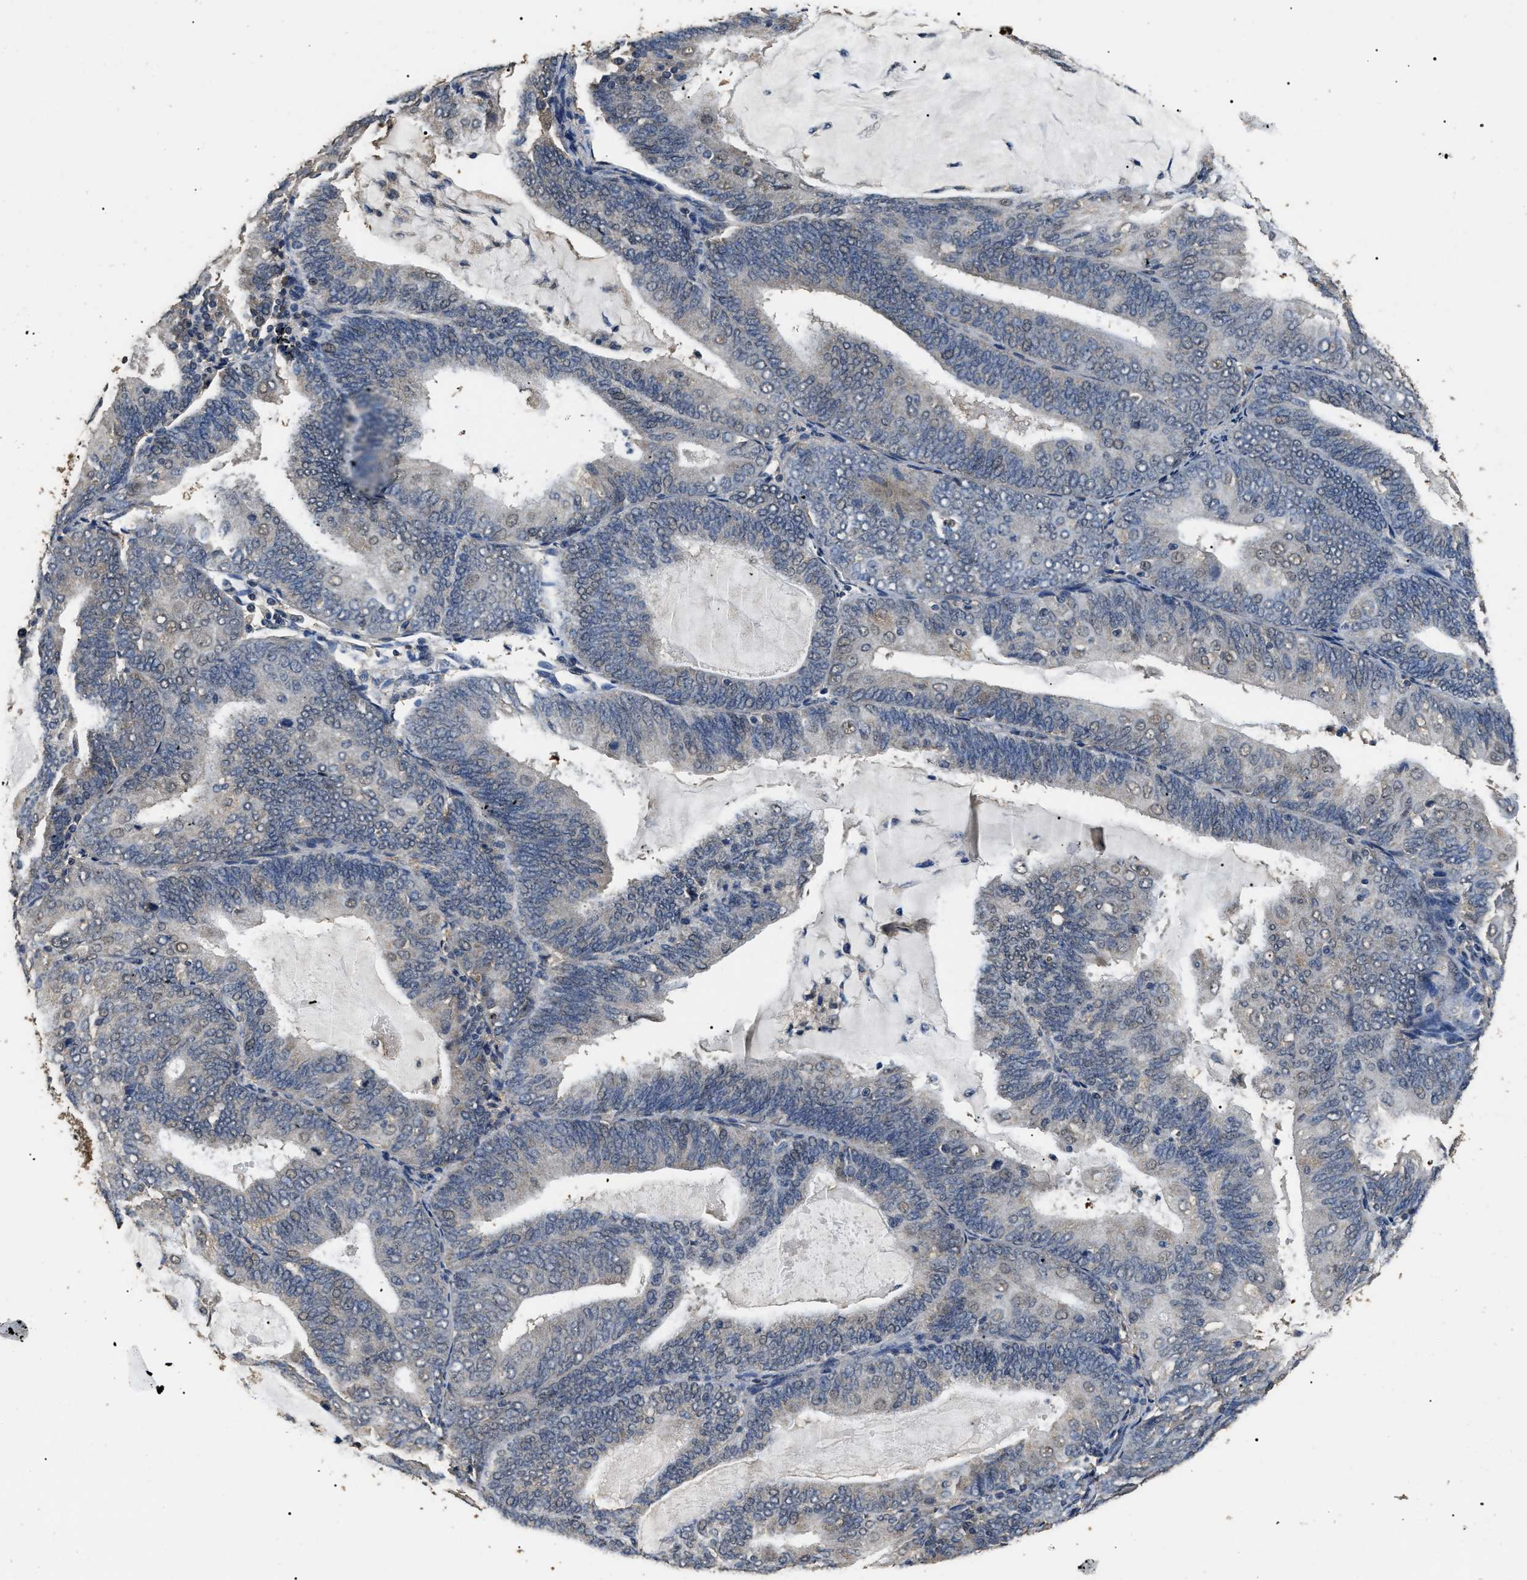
{"staining": {"intensity": "negative", "quantity": "none", "location": "none"}, "tissue": "endometrial cancer", "cell_type": "Tumor cells", "image_type": "cancer", "snomed": [{"axis": "morphology", "description": "Adenocarcinoma, NOS"}, {"axis": "topography", "description": "Endometrium"}], "caption": "This is an immunohistochemistry (IHC) photomicrograph of human adenocarcinoma (endometrial). There is no expression in tumor cells.", "gene": "PSMD8", "patient": {"sex": "female", "age": 81}}